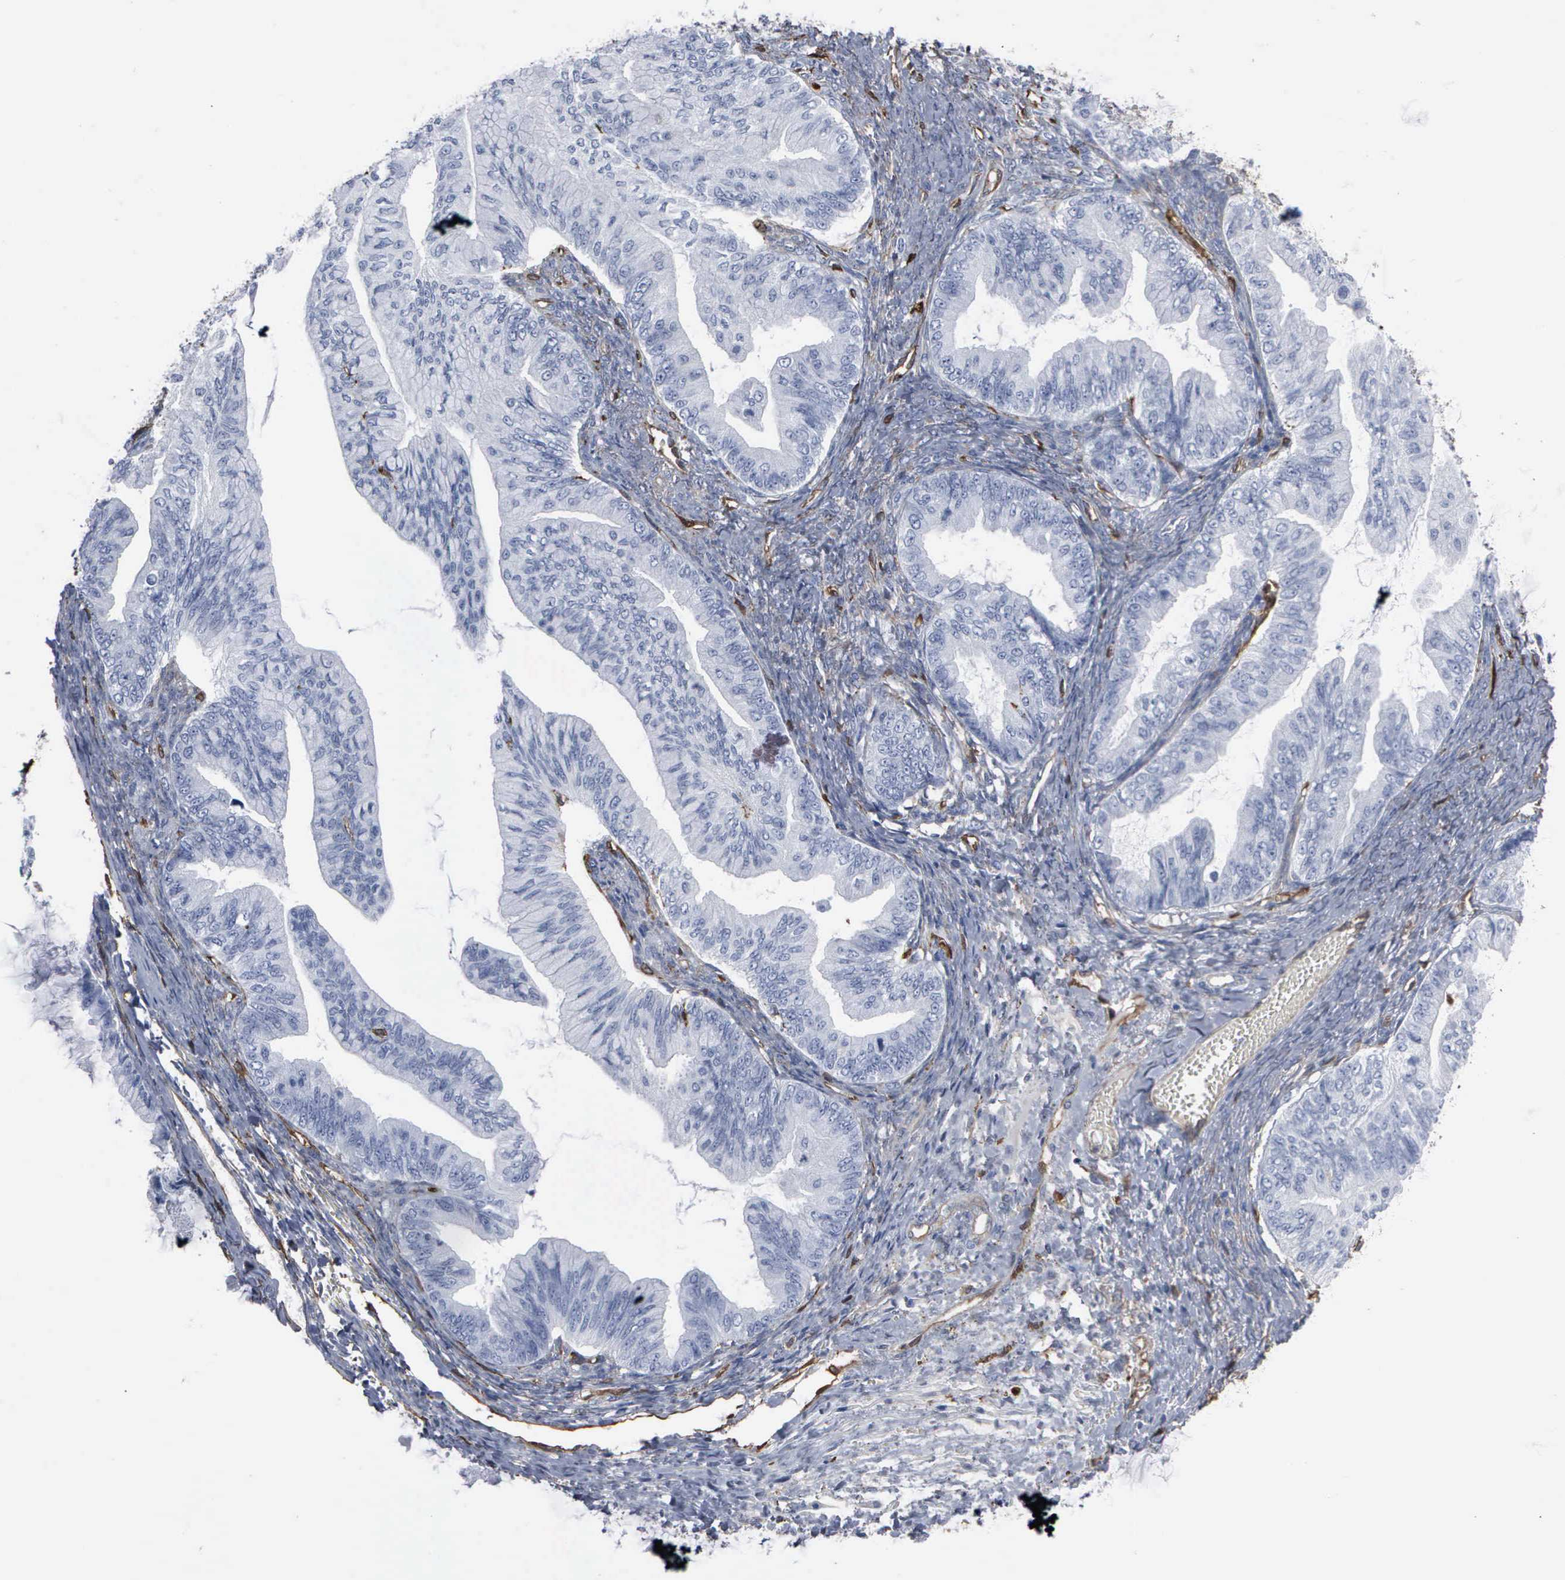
{"staining": {"intensity": "negative", "quantity": "none", "location": "none"}, "tissue": "ovarian cancer", "cell_type": "Tumor cells", "image_type": "cancer", "snomed": [{"axis": "morphology", "description": "Cystadenocarcinoma, mucinous, NOS"}, {"axis": "topography", "description": "Ovary"}], "caption": "IHC of mucinous cystadenocarcinoma (ovarian) shows no expression in tumor cells.", "gene": "FSCN1", "patient": {"sex": "female", "age": 36}}